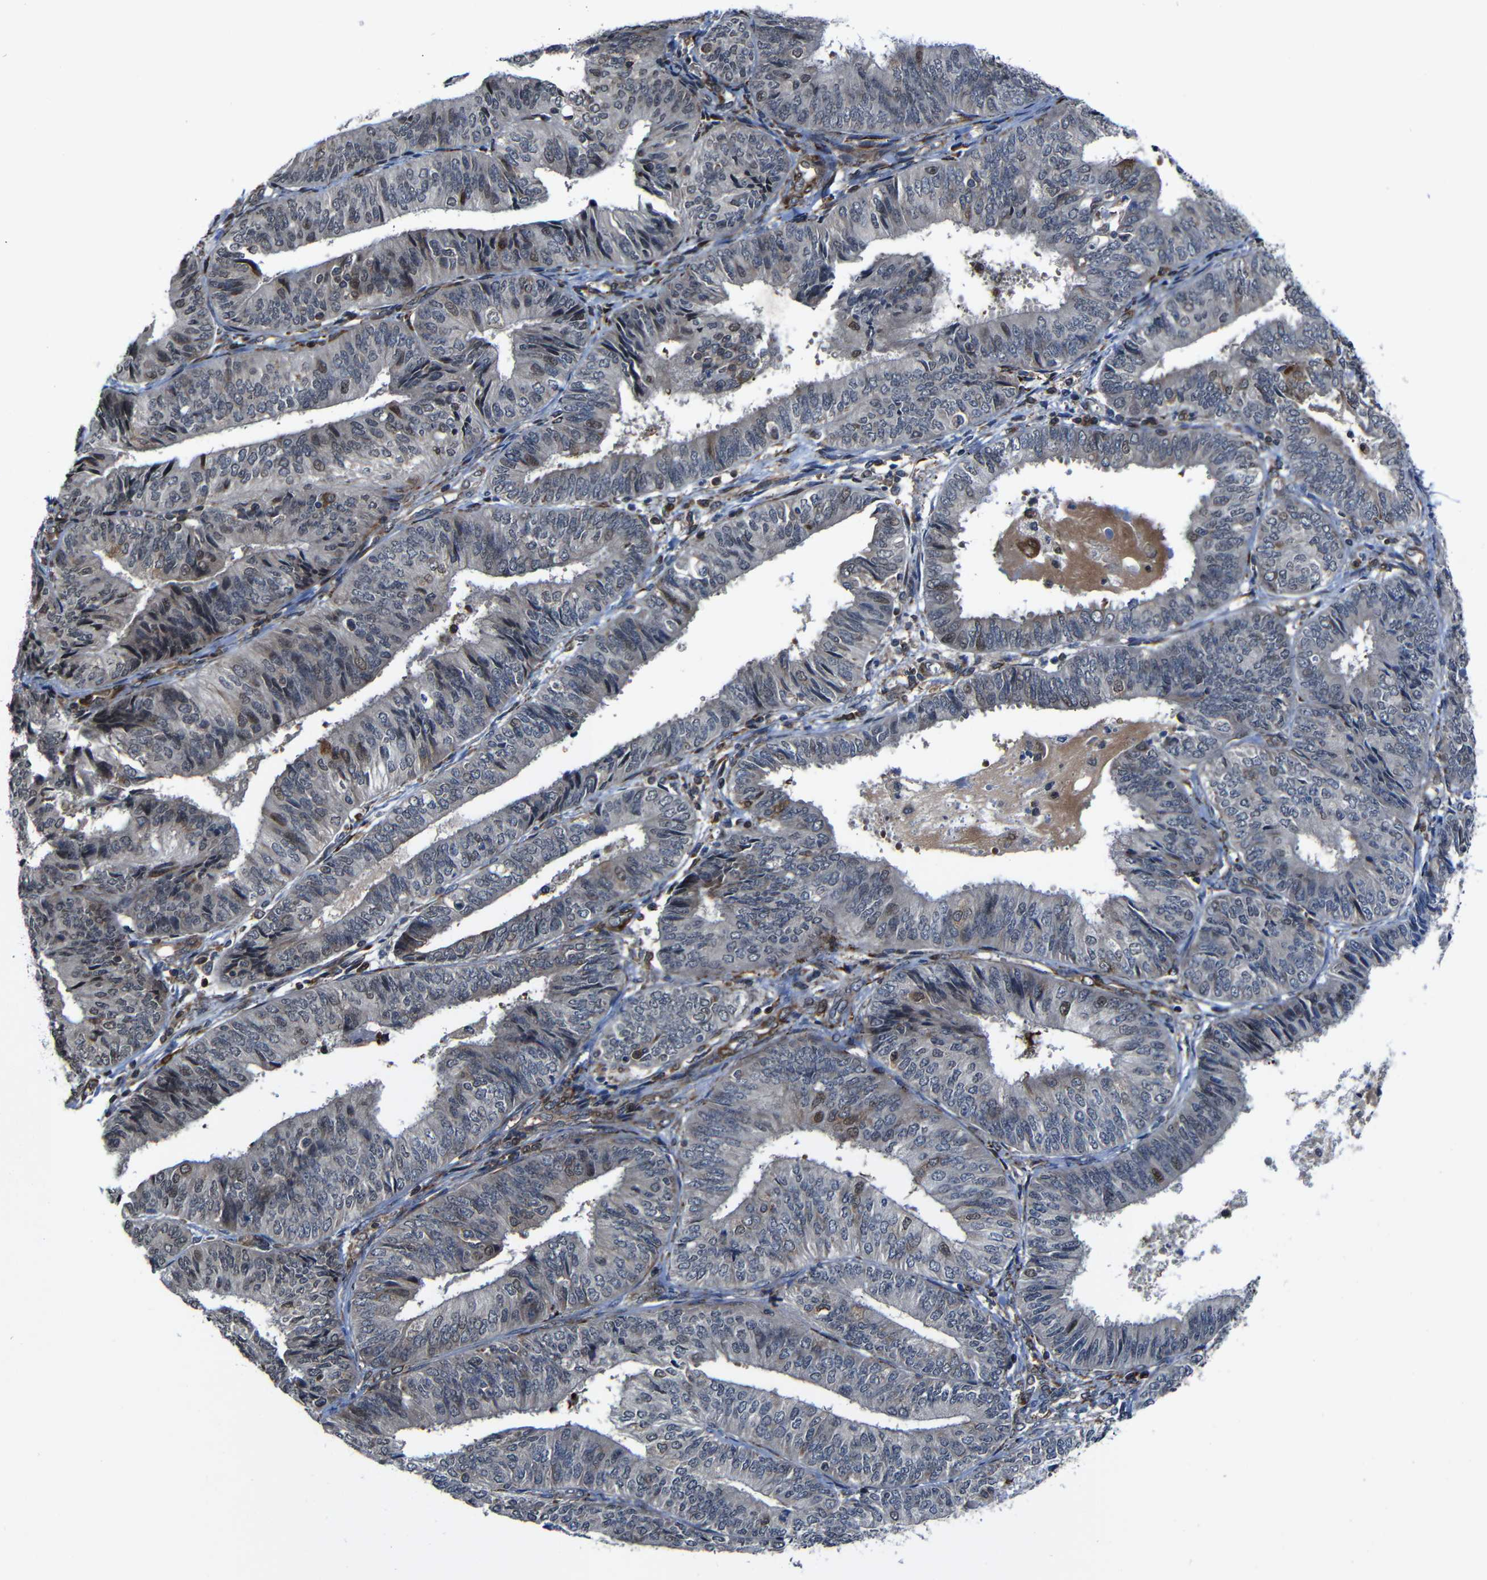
{"staining": {"intensity": "weak", "quantity": "<25%", "location": "cytoplasmic/membranous"}, "tissue": "endometrial cancer", "cell_type": "Tumor cells", "image_type": "cancer", "snomed": [{"axis": "morphology", "description": "Adenocarcinoma, NOS"}, {"axis": "topography", "description": "Endometrium"}], "caption": "DAB immunohistochemical staining of human endometrial cancer (adenocarcinoma) exhibits no significant positivity in tumor cells.", "gene": "KIAA0513", "patient": {"sex": "female", "age": 58}}